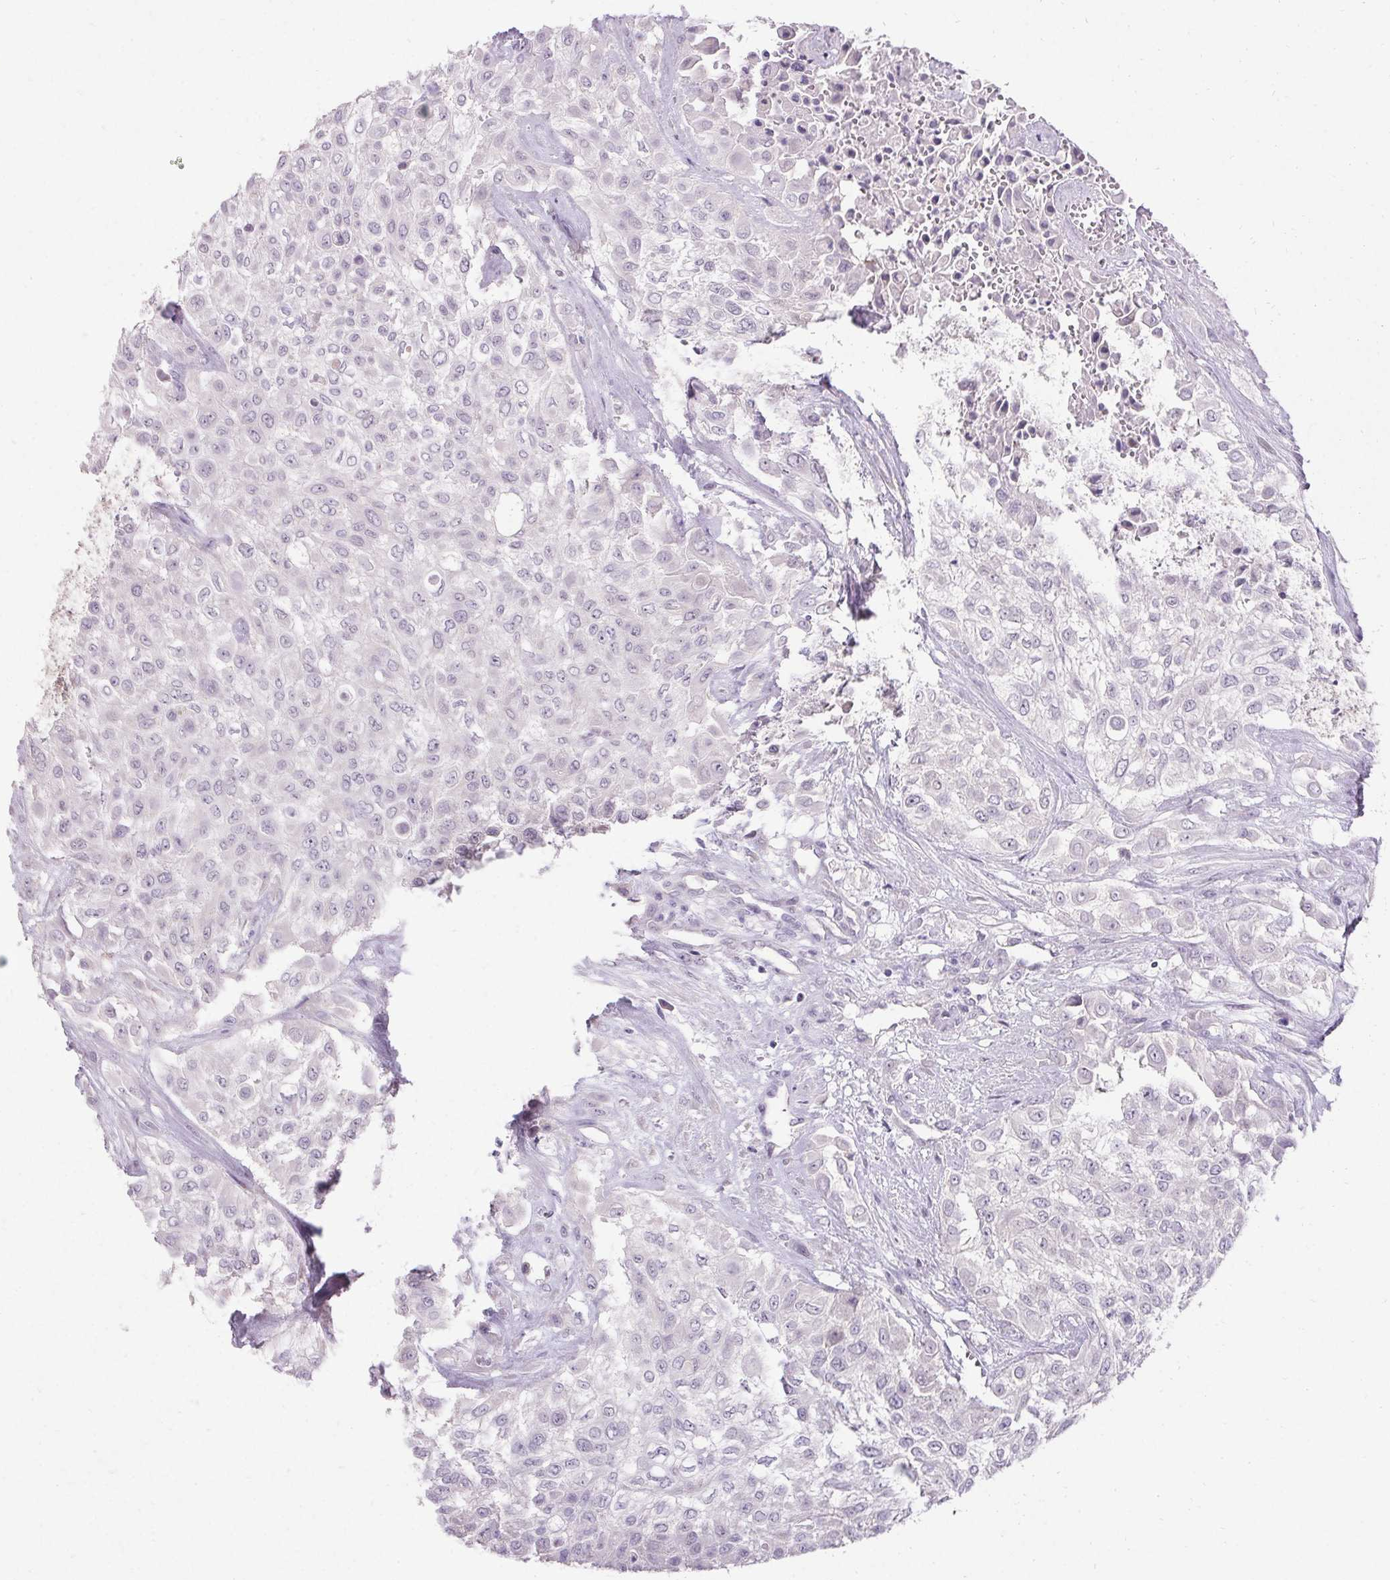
{"staining": {"intensity": "negative", "quantity": "none", "location": "none"}, "tissue": "urothelial cancer", "cell_type": "Tumor cells", "image_type": "cancer", "snomed": [{"axis": "morphology", "description": "Urothelial carcinoma, High grade"}, {"axis": "topography", "description": "Urinary bladder"}], "caption": "This is an immunohistochemistry (IHC) micrograph of human high-grade urothelial carcinoma. There is no positivity in tumor cells.", "gene": "HSD17B3", "patient": {"sex": "male", "age": 57}}